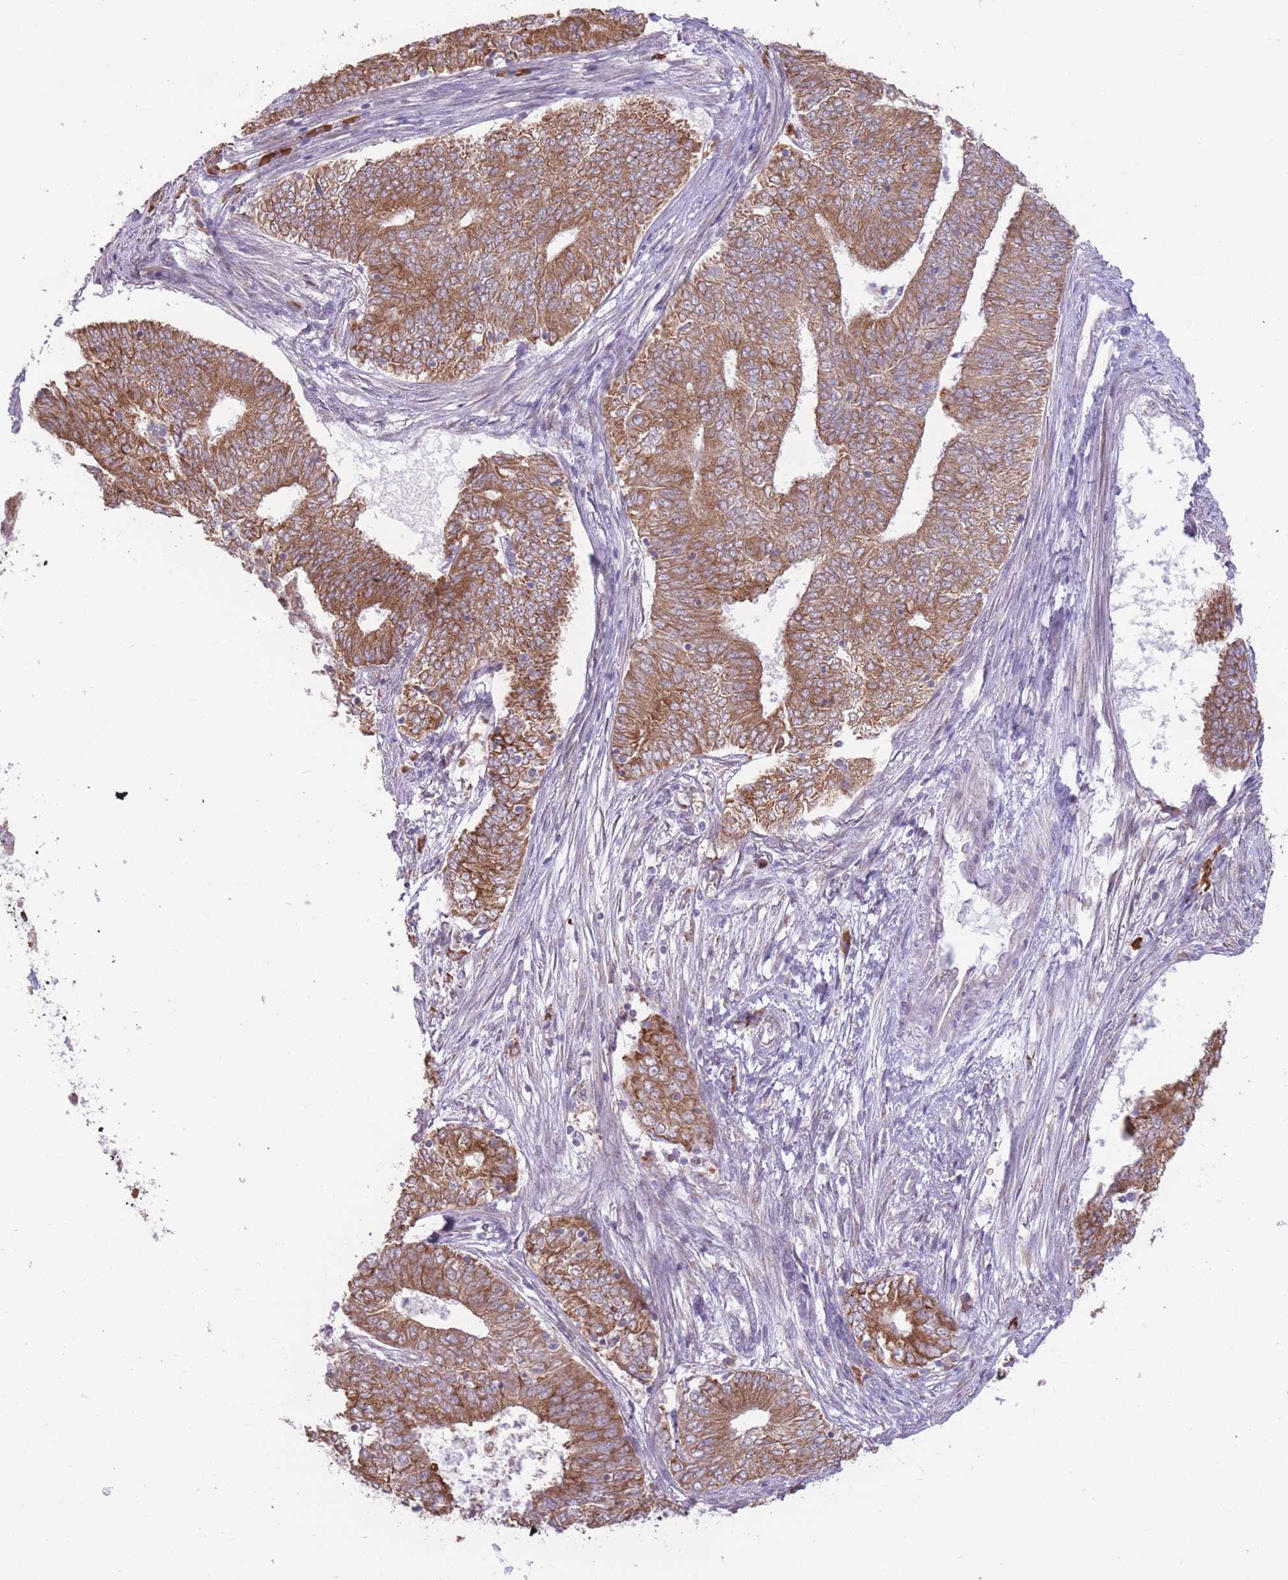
{"staining": {"intensity": "moderate", "quantity": ">75%", "location": "cytoplasmic/membranous"}, "tissue": "endometrial cancer", "cell_type": "Tumor cells", "image_type": "cancer", "snomed": [{"axis": "morphology", "description": "Adenocarcinoma, NOS"}, {"axis": "topography", "description": "Endometrium"}], "caption": "Immunohistochemistry photomicrograph of endometrial cancer stained for a protein (brown), which reveals medium levels of moderate cytoplasmic/membranous positivity in about >75% of tumor cells.", "gene": "TRAPPC5", "patient": {"sex": "female", "age": 62}}